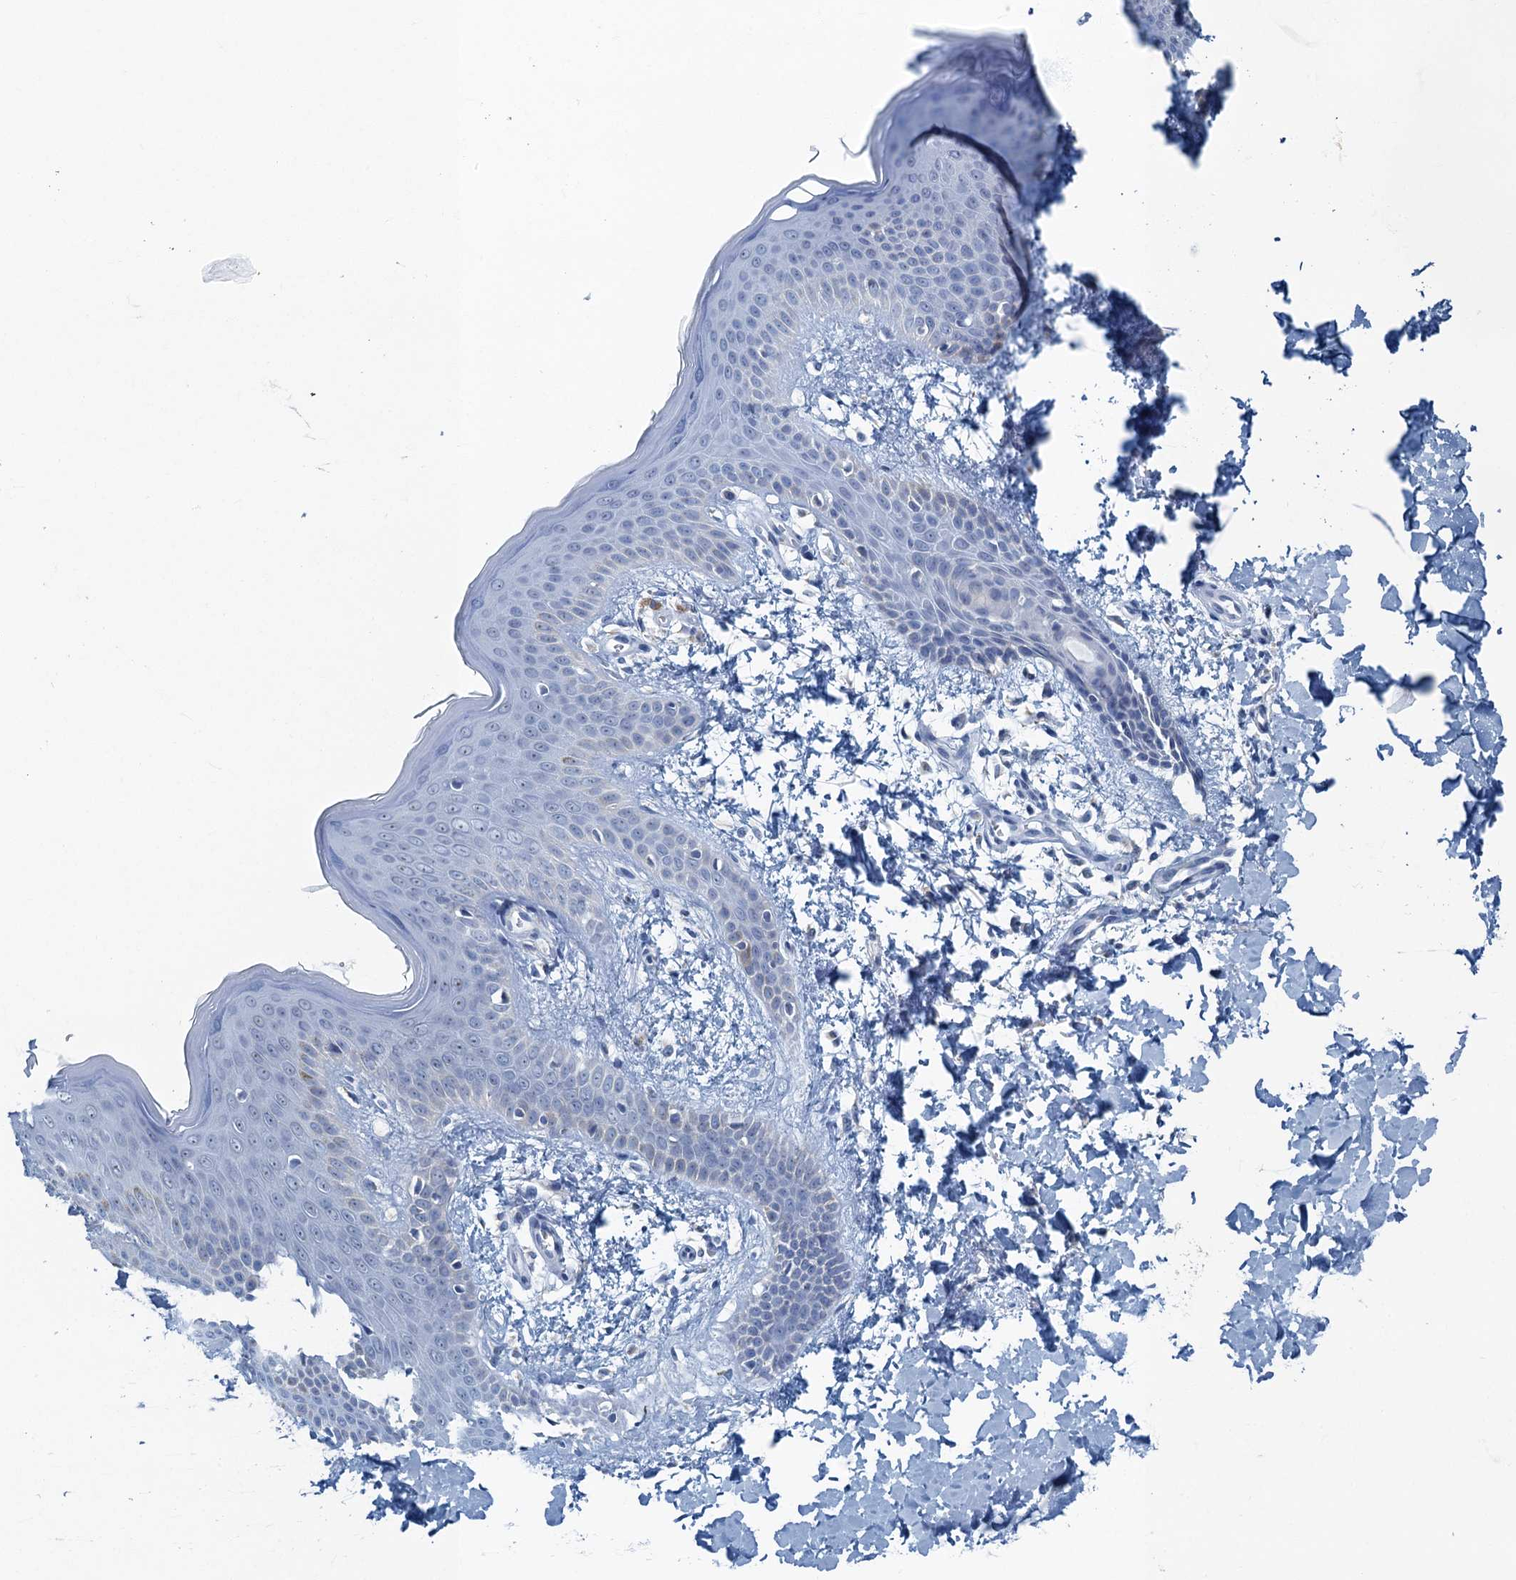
{"staining": {"intensity": "negative", "quantity": "none", "location": "none"}, "tissue": "skin", "cell_type": "Fibroblasts", "image_type": "normal", "snomed": [{"axis": "morphology", "description": "Normal tissue, NOS"}, {"axis": "topography", "description": "Skin"}], "caption": "IHC micrograph of normal skin: skin stained with DAB (3,3'-diaminobenzidine) reveals no significant protein staining in fibroblasts. (DAB immunohistochemistry (IHC), high magnification).", "gene": "RAD9B", "patient": {"sex": "male", "age": 36}}